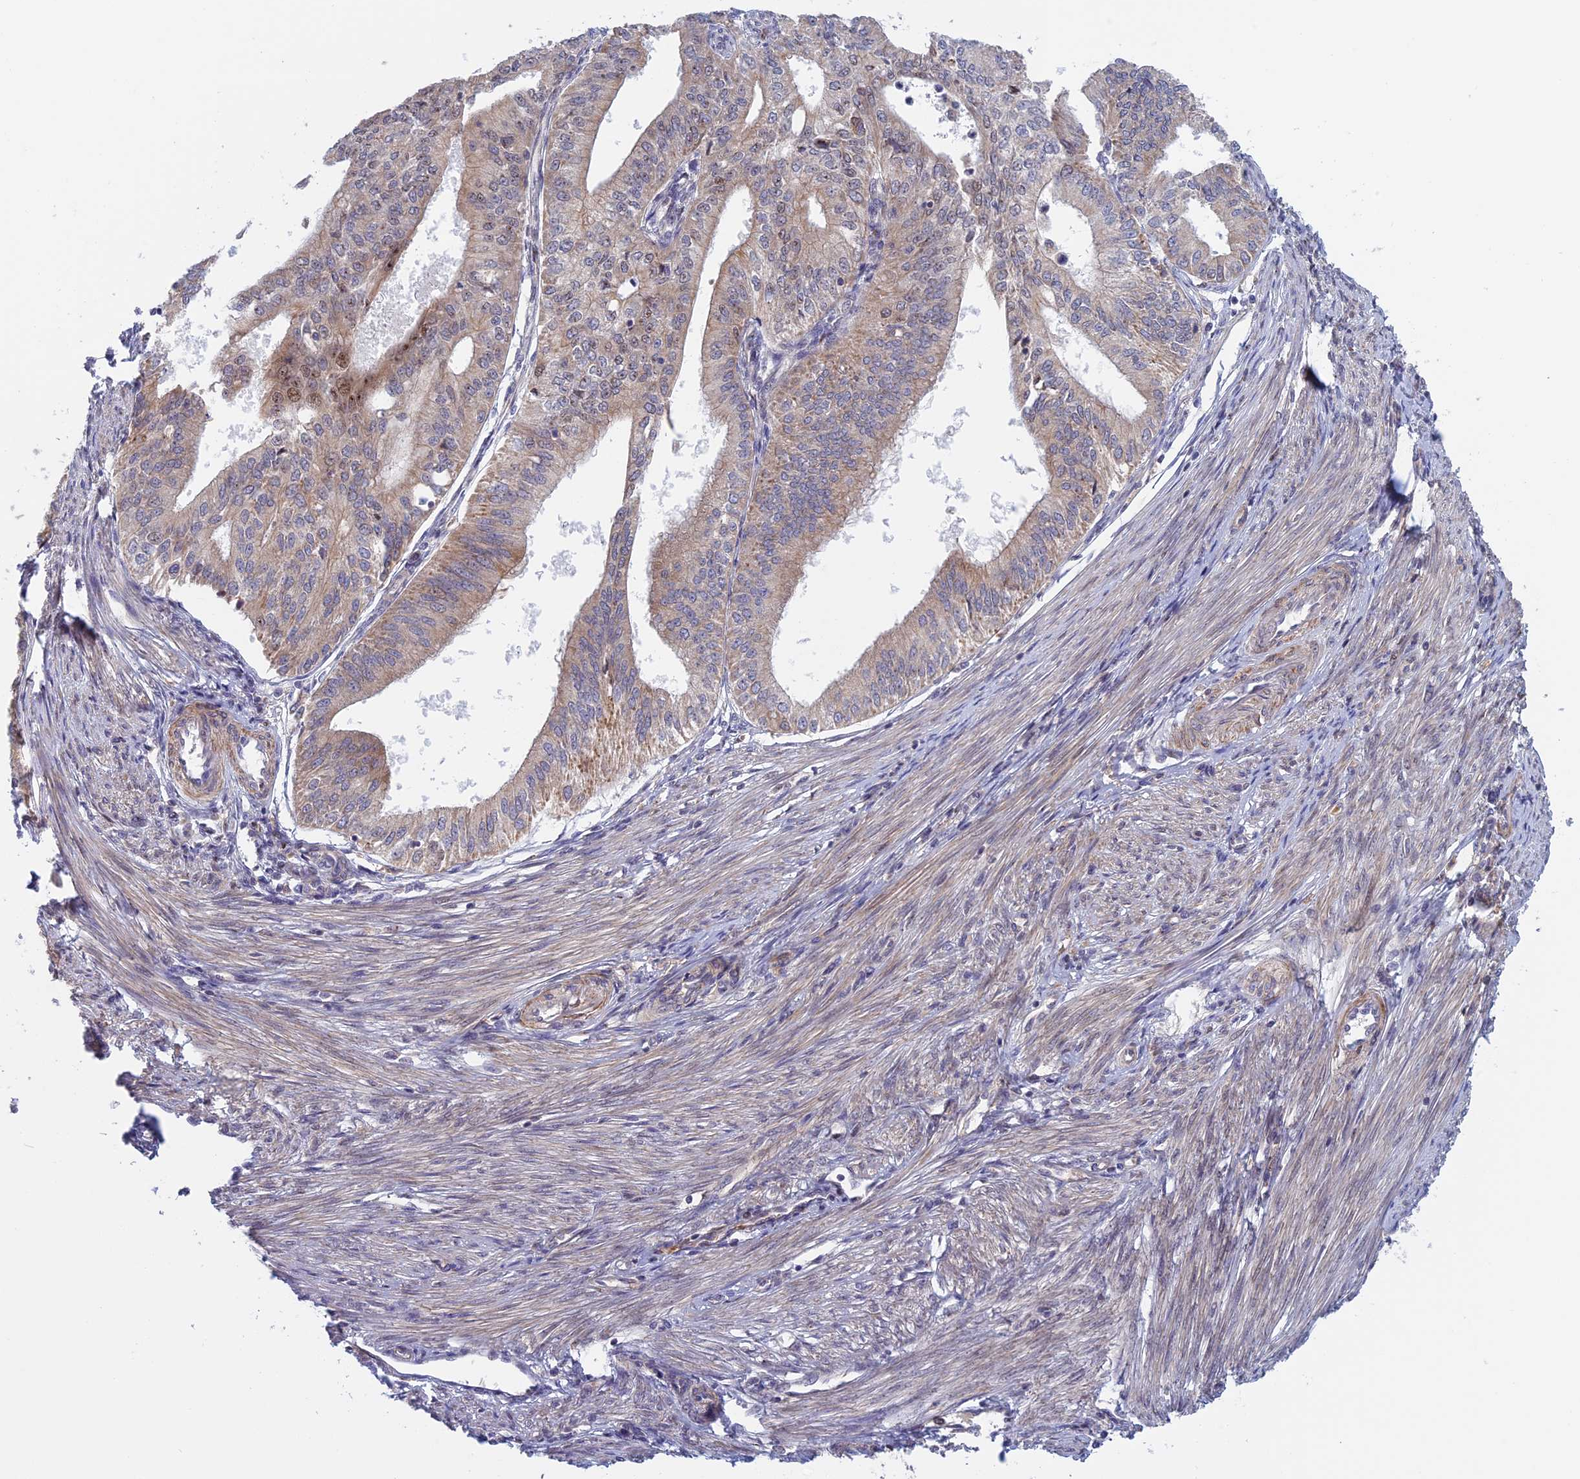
{"staining": {"intensity": "weak", "quantity": "<25%", "location": "cytoplasmic/membranous,nuclear"}, "tissue": "endometrial cancer", "cell_type": "Tumor cells", "image_type": "cancer", "snomed": [{"axis": "morphology", "description": "Adenocarcinoma, NOS"}, {"axis": "topography", "description": "Endometrium"}], "caption": "A micrograph of human endometrial cancer (adenocarcinoma) is negative for staining in tumor cells.", "gene": "FADS1", "patient": {"sex": "female", "age": 50}}